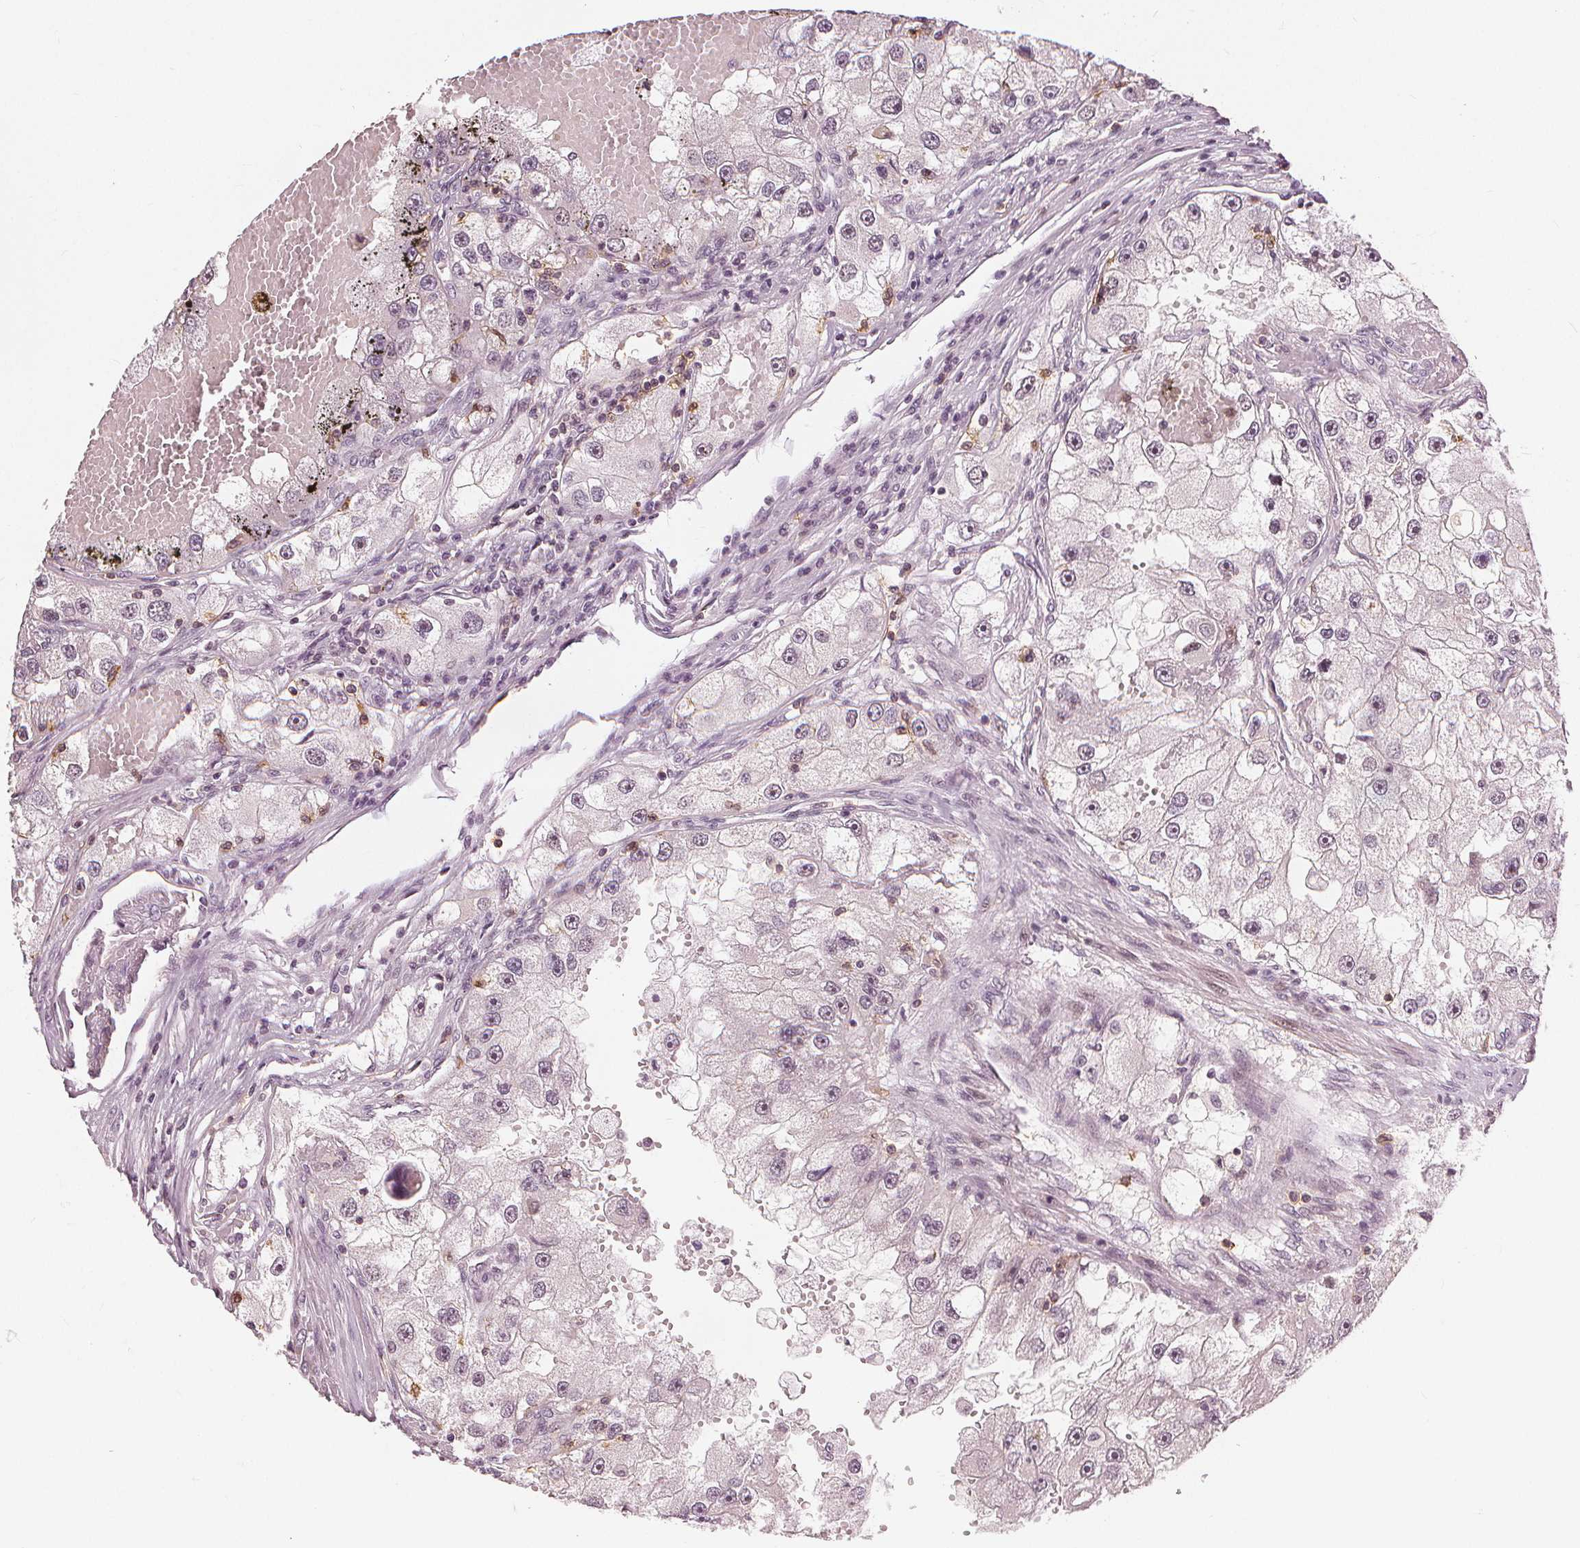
{"staining": {"intensity": "negative", "quantity": "none", "location": "none"}, "tissue": "renal cancer", "cell_type": "Tumor cells", "image_type": "cancer", "snomed": [{"axis": "morphology", "description": "Adenocarcinoma, NOS"}, {"axis": "topography", "description": "Kidney"}], "caption": "Tumor cells show no significant positivity in renal adenocarcinoma.", "gene": "SLC34A1", "patient": {"sex": "male", "age": 63}}